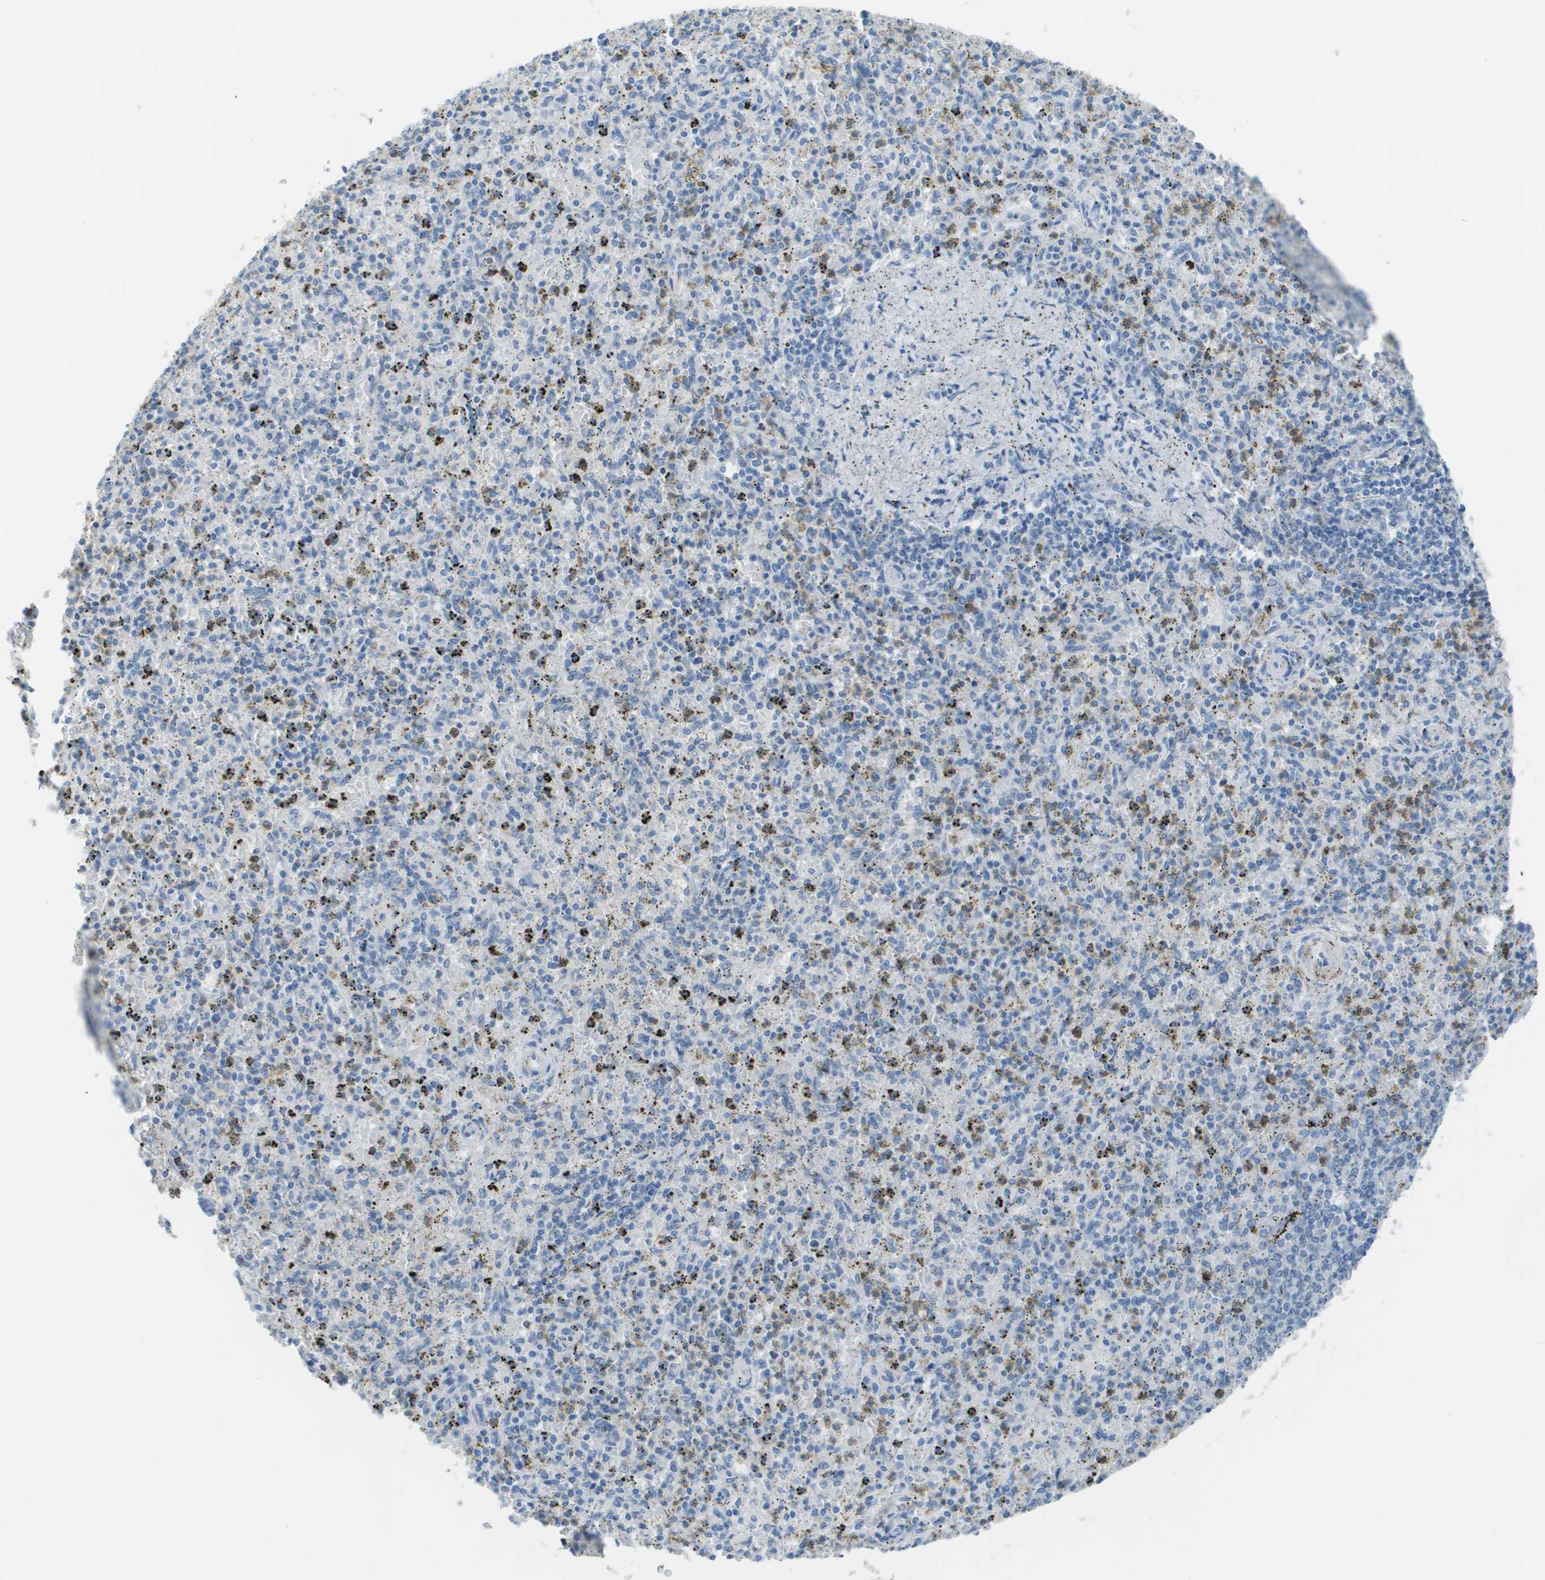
{"staining": {"intensity": "weak", "quantity": "<25%", "location": "cytoplasmic/membranous"}, "tissue": "spleen", "cell_type": "Cells in red pulp", "image_type": "normal", "snomed": [{"axis": "morphology", "description": "Normal tissue, NOS"}, {"axis": "topography", "description": "Spleen"}], "caption": "A high-resolution image shows IHC staining of benign spleen, which displays no significant expression in cells in red pulp.", "gene": "PTGDR2", "patient": {"sex": "male", "age": 72}}